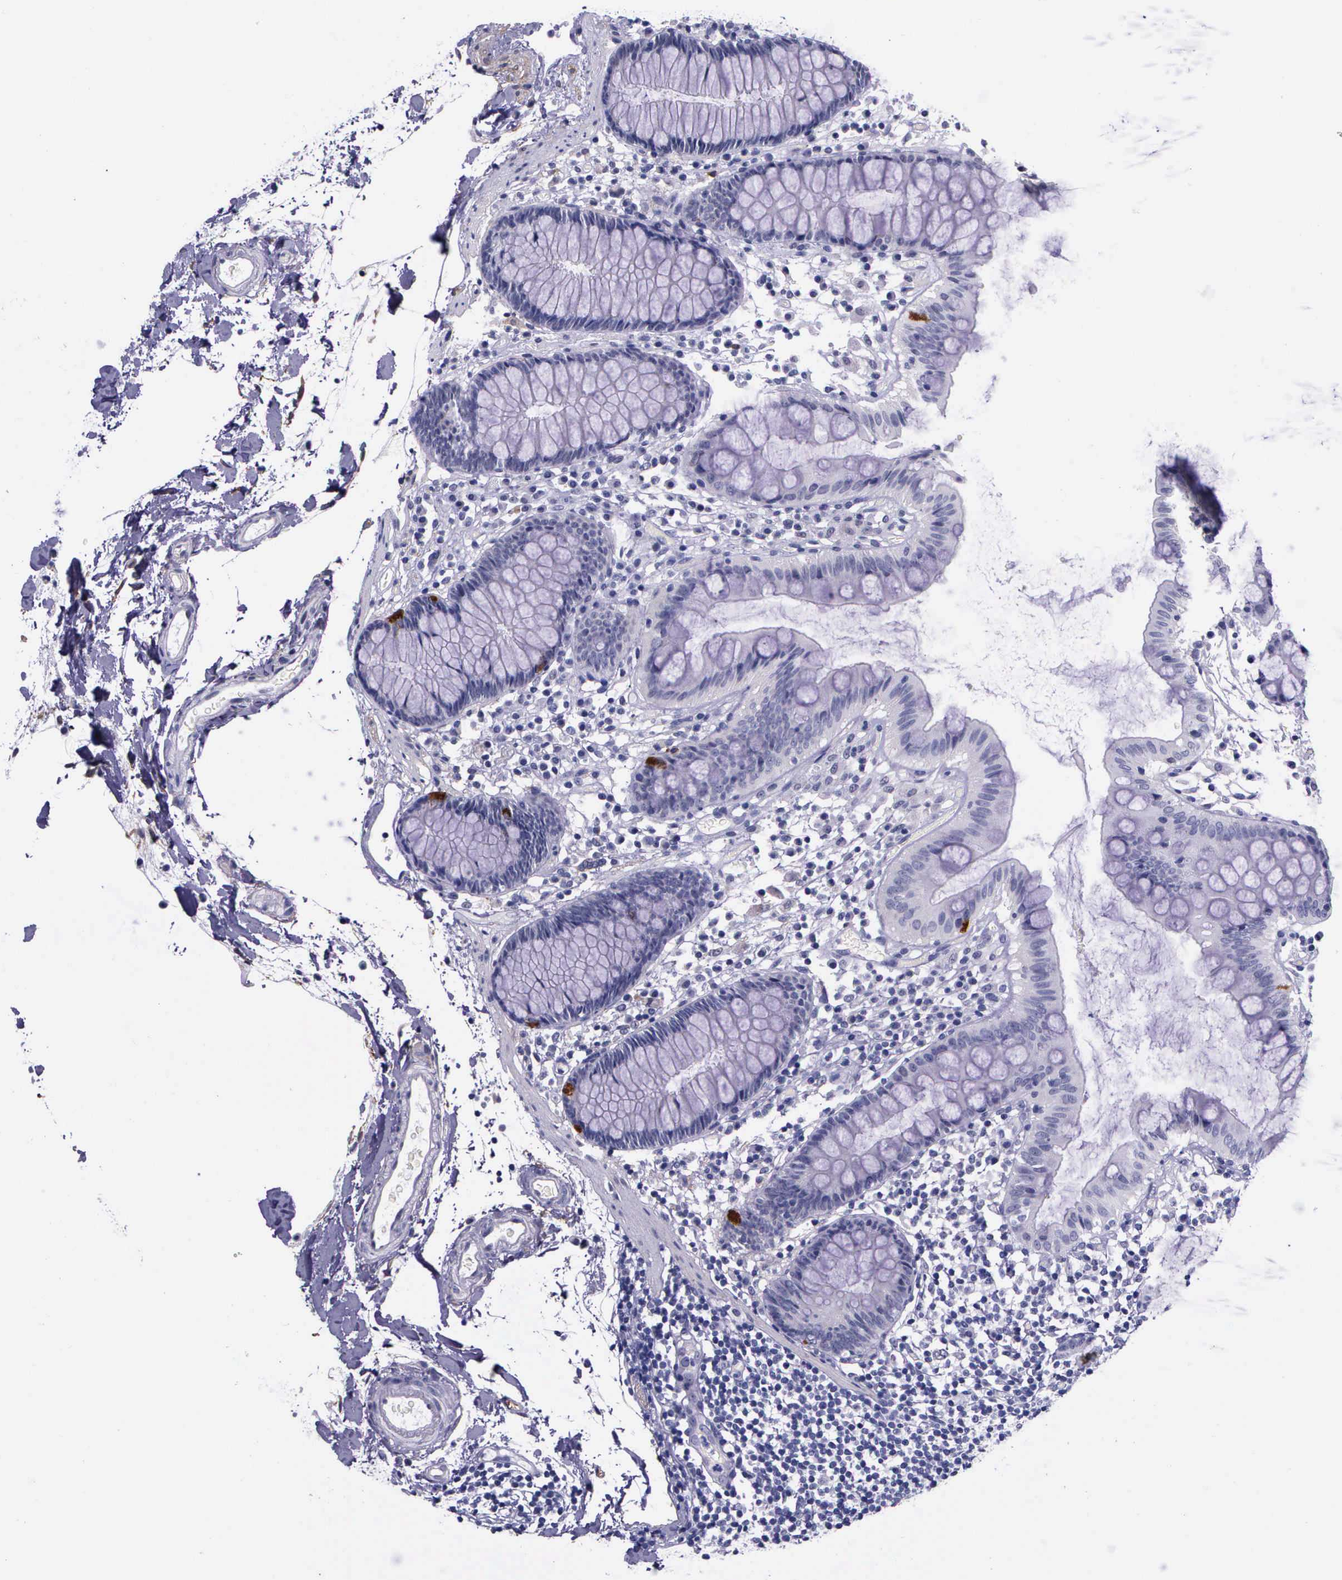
{"staining": {"intensity": "negative", "quantity": "none", "location": "none"}, "tissue": "colon", "cell_type": "Endothelial cells", "image_type": "normal", "snomed": [{"axis": "morphology", "description": "Normal tissue, NOS"}, {"axis": "topography", "description": "Colon"}], "caption": "This is an immunohistochemistry micrograph of unremarkable human colon. There is no expression in endothelial cells.", "gene": "AHNAK2", "patient": {"sex": "female", "age": 78}}